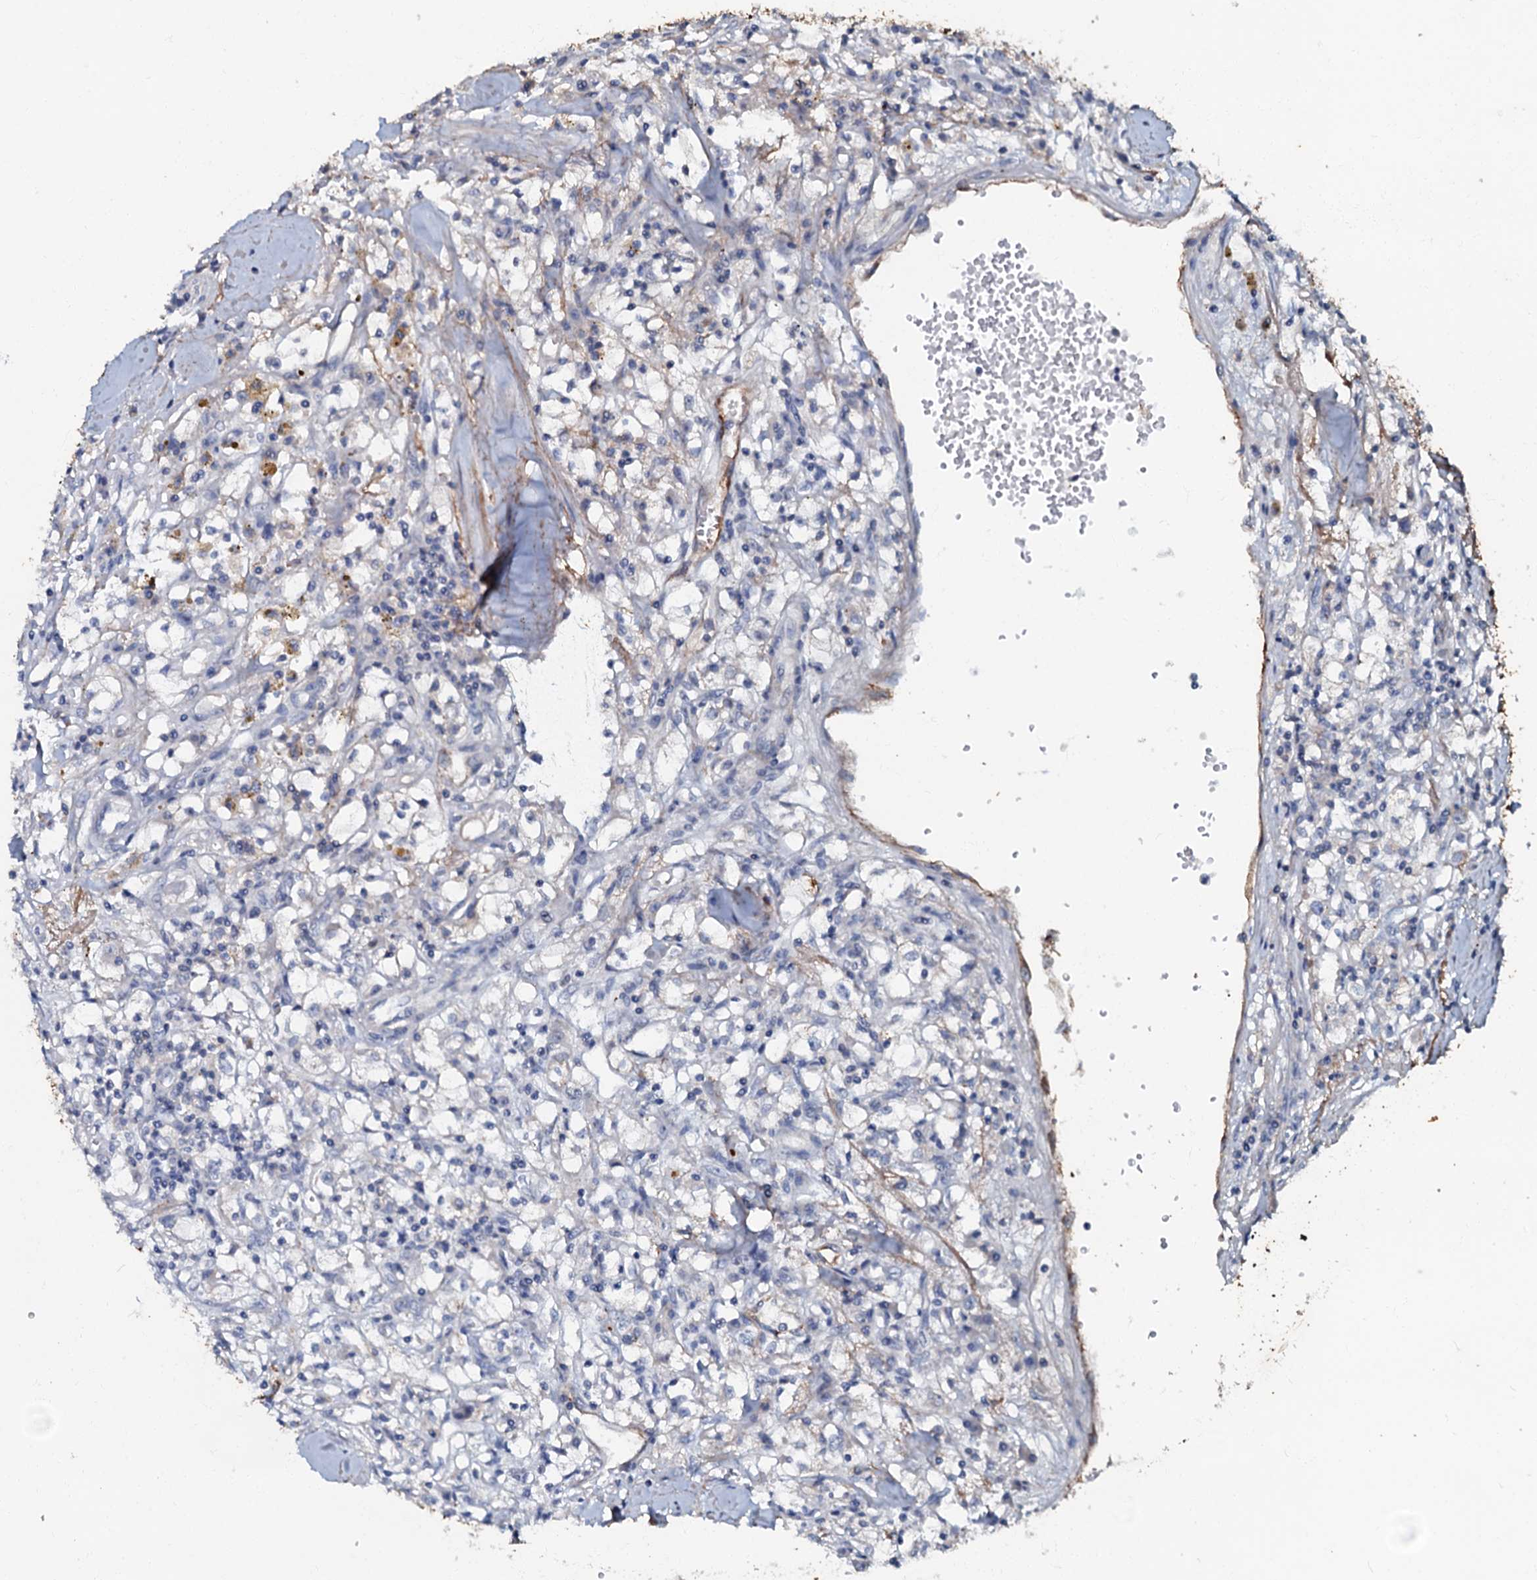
{"staining": {"intensity": "negative", "quantity": "none", "location": "none"}, "tissue": "renal cancer", "cell_type": "Tumor cells", "image_type": "cancer", "snomed": [{"axis": "morphology", "description": "Adenocarcinoma, NOS"}, {"axis": "topography", "description": "Kidney"}], "caption": "High power microscopy image of an IHC image of renal adenocarcinoma, revealing no significant expression in tumor cells. (DAB (3,3'-diaminobenzidine) immunohistochemistry (IHC) with hematoxylin counter stain).", "gene": "MANSC4", "patient": {"sex": "male", "age": 56}}